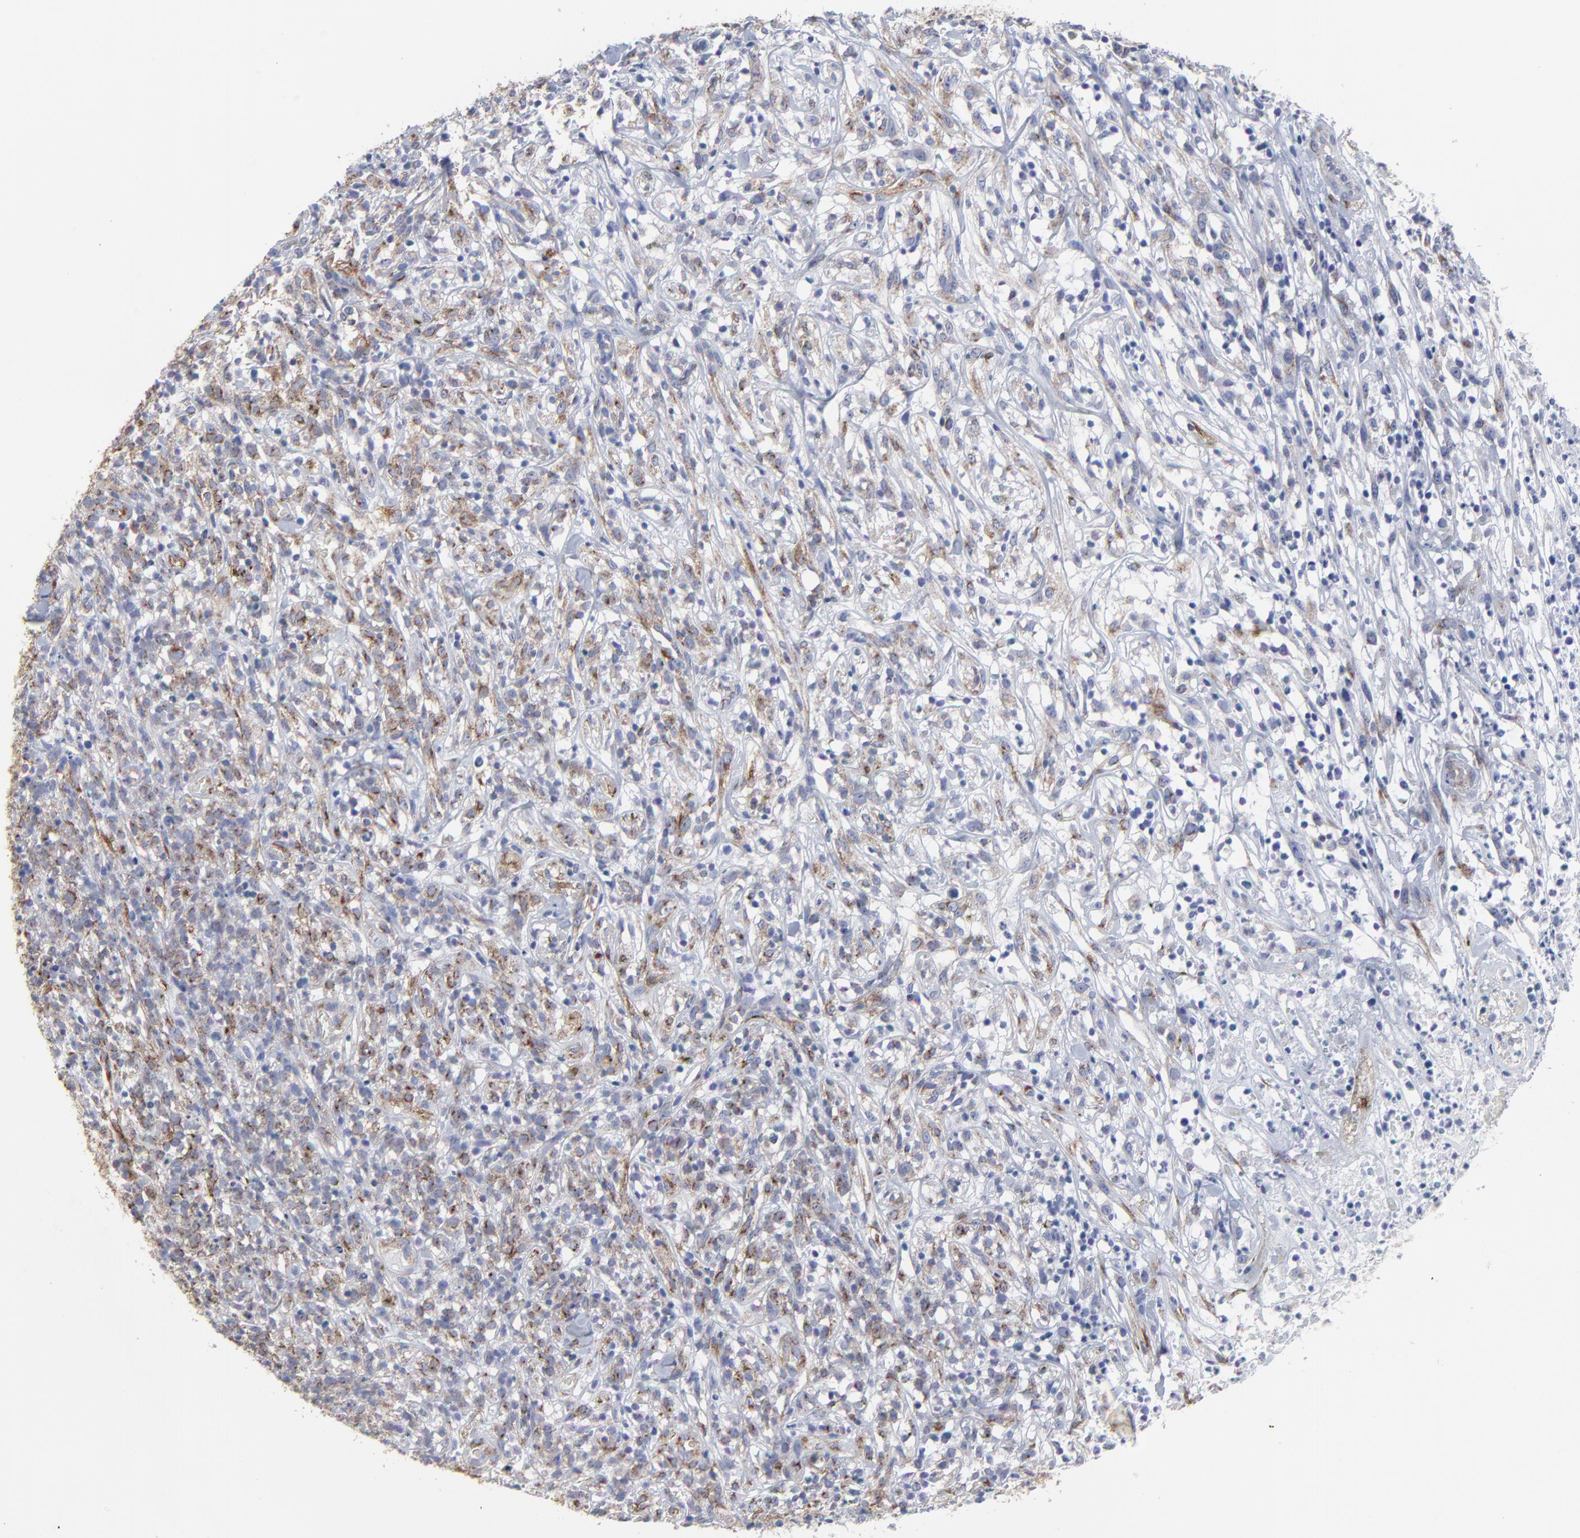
{"staining": {"intensity": "moderate", "quantity": "25%-75%", "location": "cytoplasmic/membranous"}, "tissue": "lymphoma", "cell_type": "Tumor cells", "image_type": "cancer", "snomed": [{"axis": "morphology", "description": "Malignant lymphoma, non-Hodgkin's type, High grade"}, {"axis": "topography", "description": "Lymph node"}], "caption": "IHC image of human lymphoma stained for a protein (brown), which displays medium levels of moderate cytoplasmic/membranous positivity in approximately 25%-75% of tumor cells.", "gene": "CNTN3", "patient": {"sex": "female", "age": 73}}